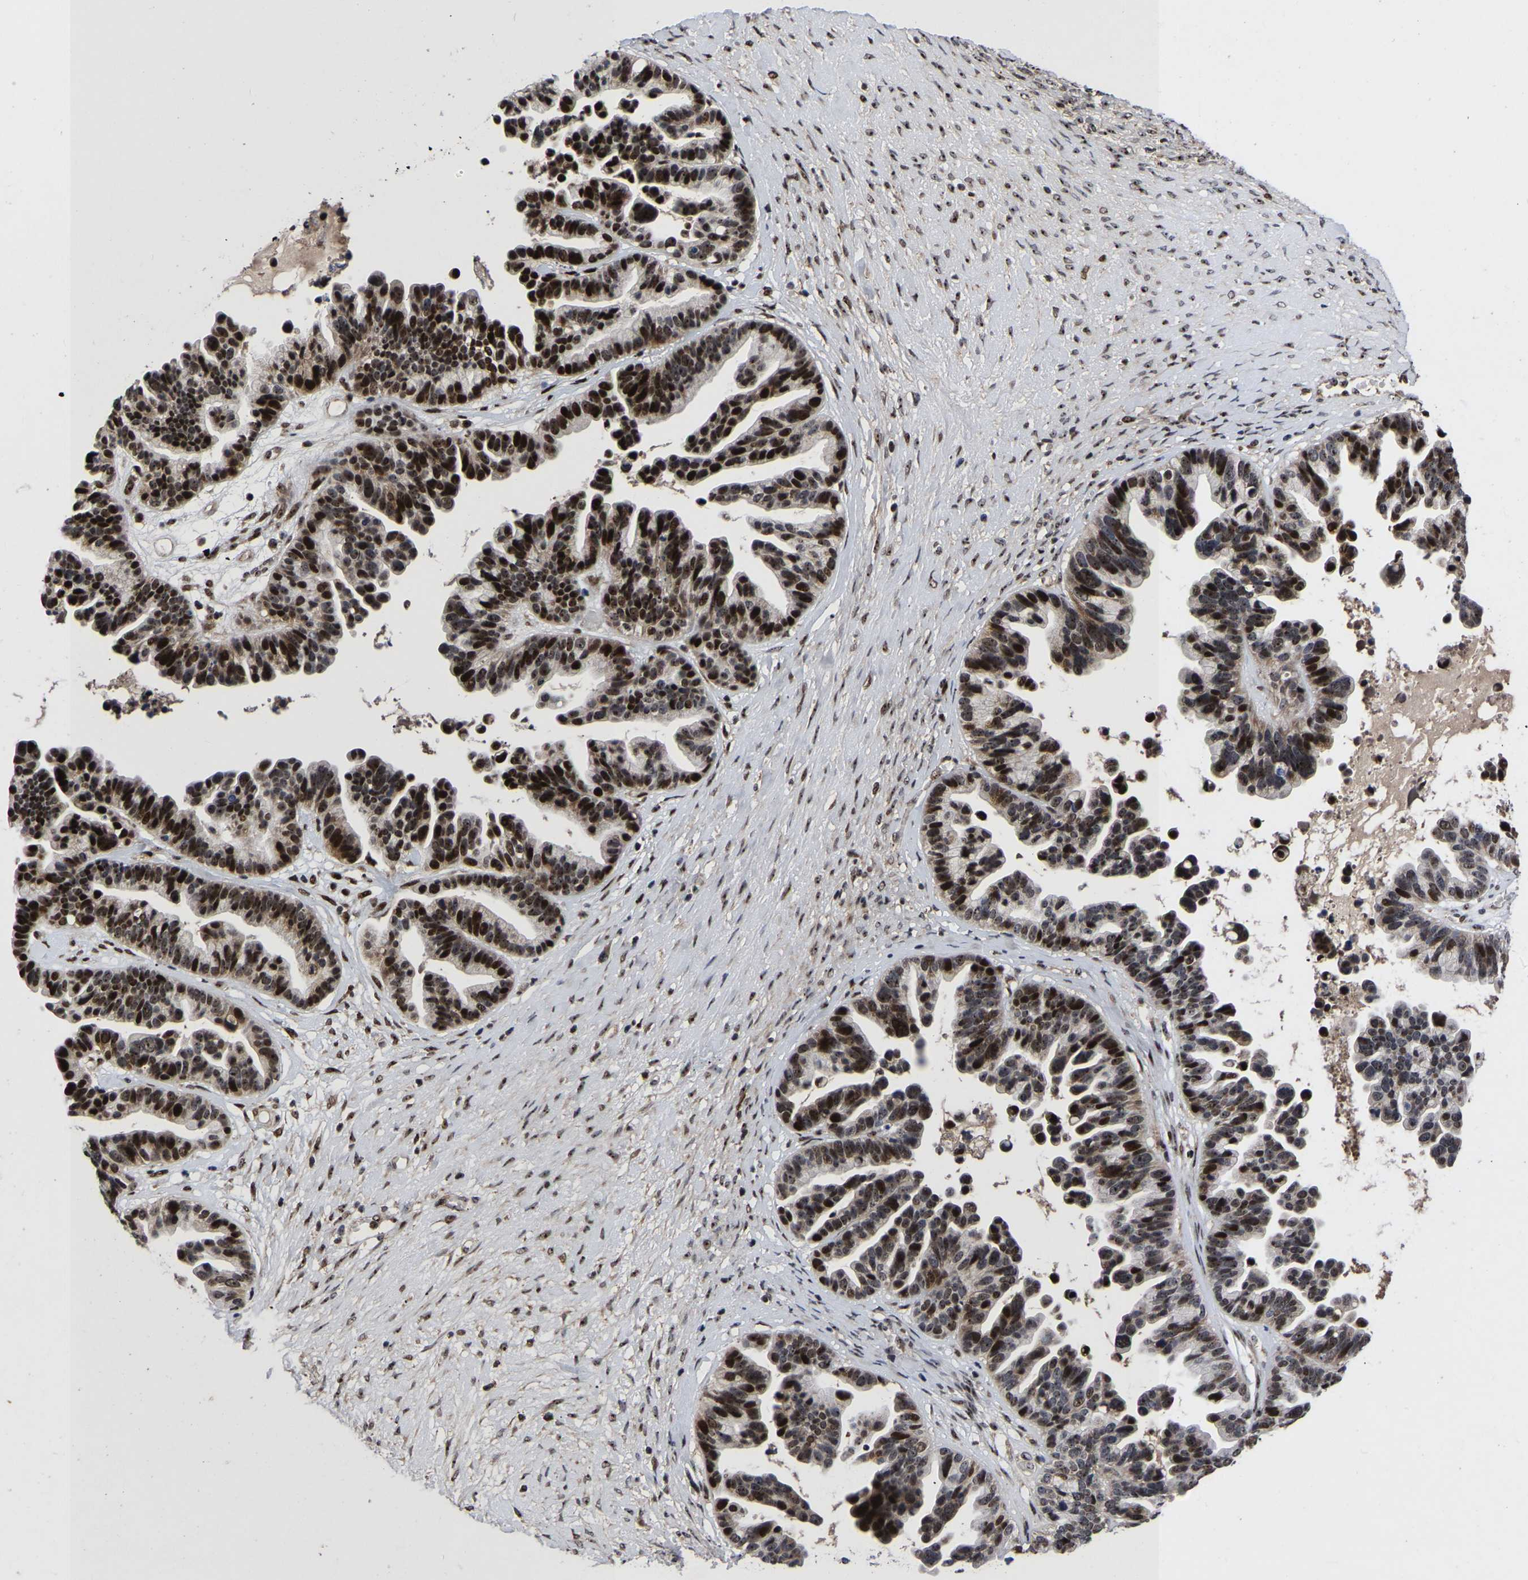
{"staining": {"intensity": "strong", "quantity": ">75%", "location": "nuclear"}, "tissue": "ovarian cancer", "cell_type": "Tumor cells", "image_type": "cancer", "snomed": [{"axis": "morphology", "description": "Cystadenocarcinoma, serous, NOS"}, {"axis": "topography", "description": "Ovary"}], "caption": "The immunohistochemical stain highlights strong nuclear expression in tumor cells of ovarian cancer (serous cystadenocarcinoma) tissue.", "gene": "JUNB", "patient": {"sex": "female", "age": 56}}